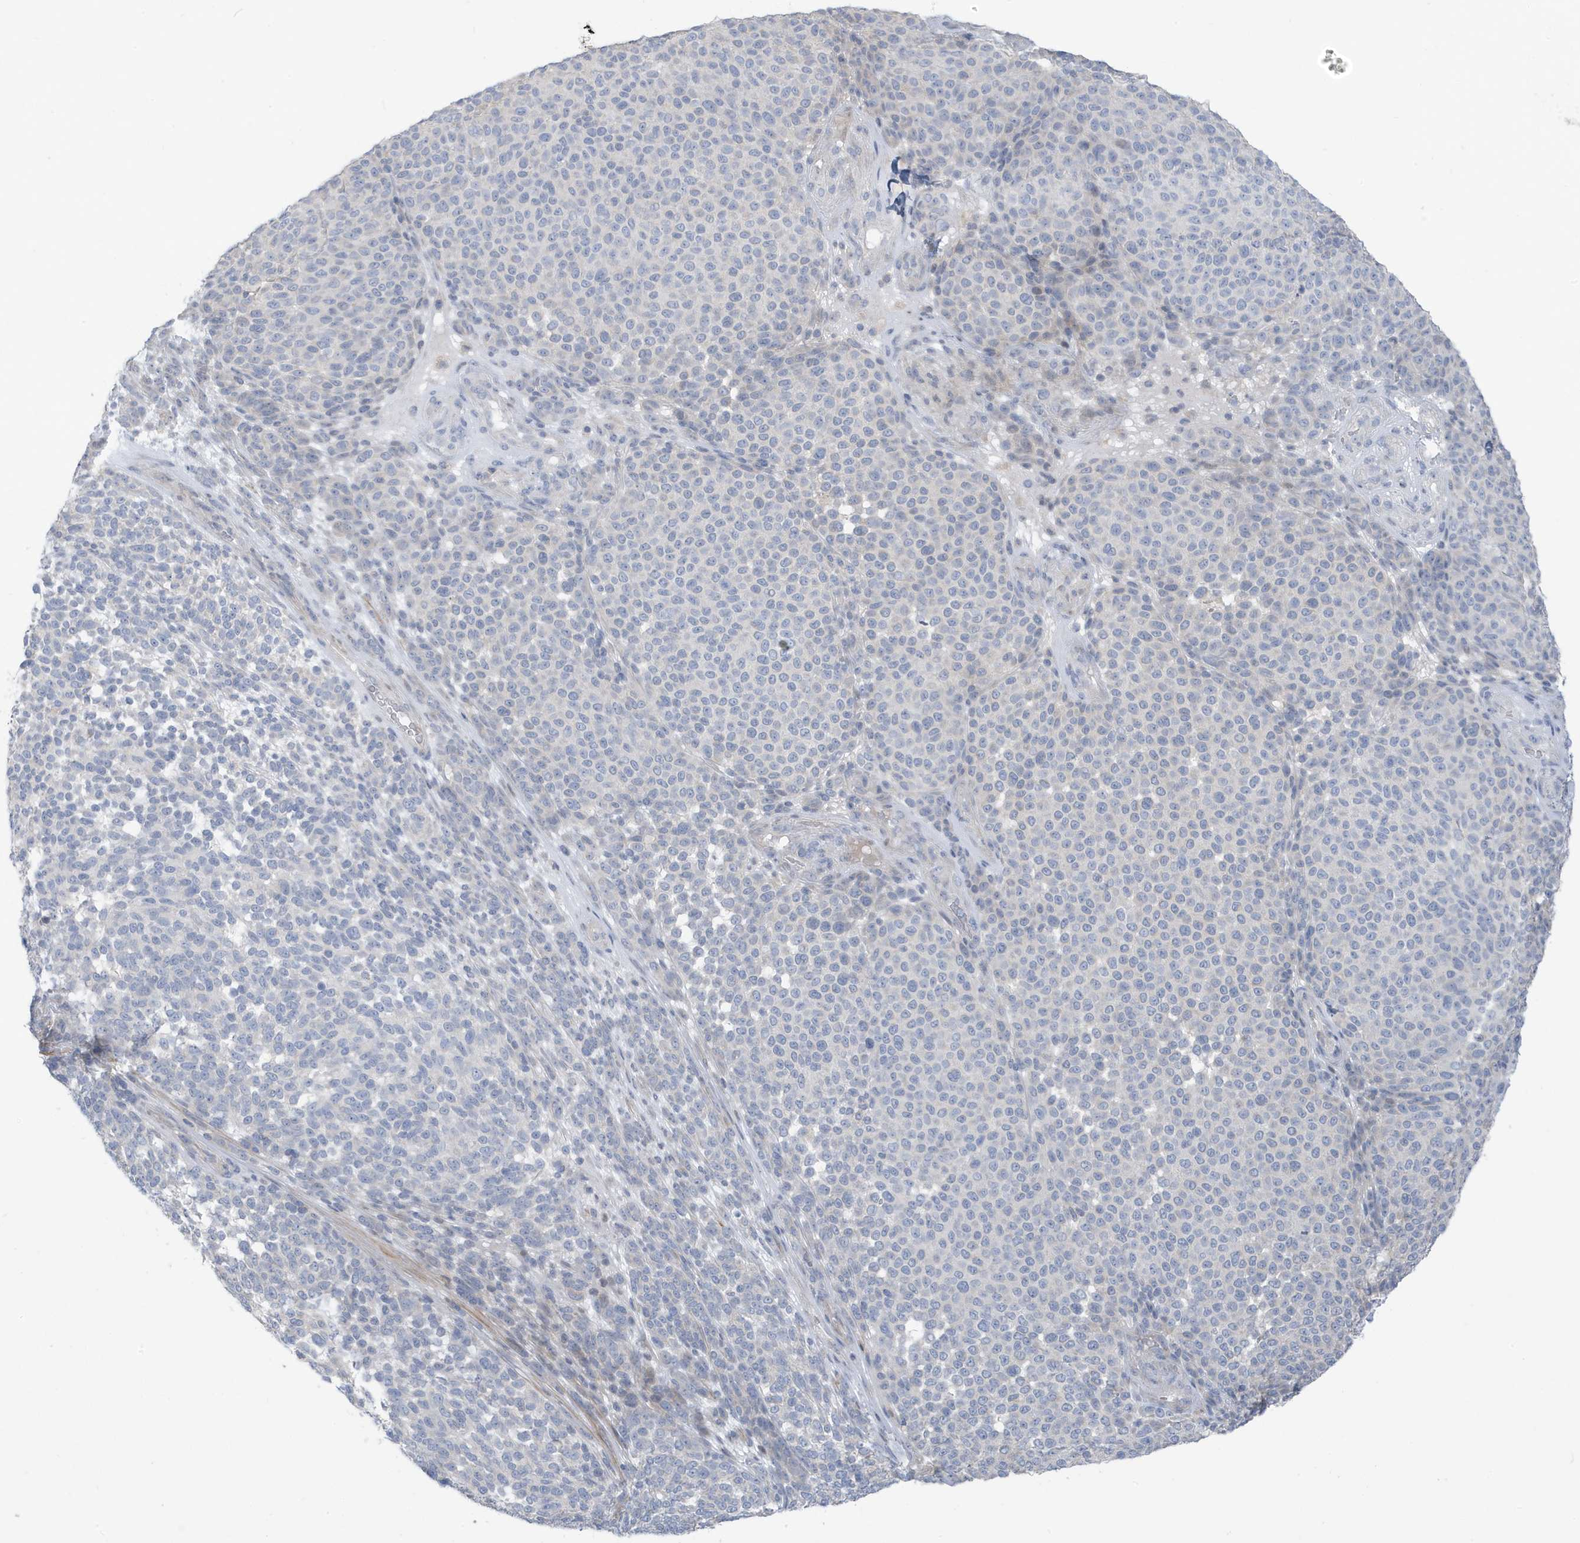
{"staining": {"intensity": "negative", "quantity": "none", "location": "none"}, "tissue": "melanoma", "cell_type": "Tumor cells", "image_type": "cancer", "snomed": [{"axis": "morphology", "description": "Malignant melanoma, NOS"}, {"axis": "topography", "description": "Skin"}], "caption": "Malignant melanoma stained for a protein using IHC displays no positivity tumor cells.", "gene": "ATP13A5", "patient": {"sex": "male", "age": 49}}